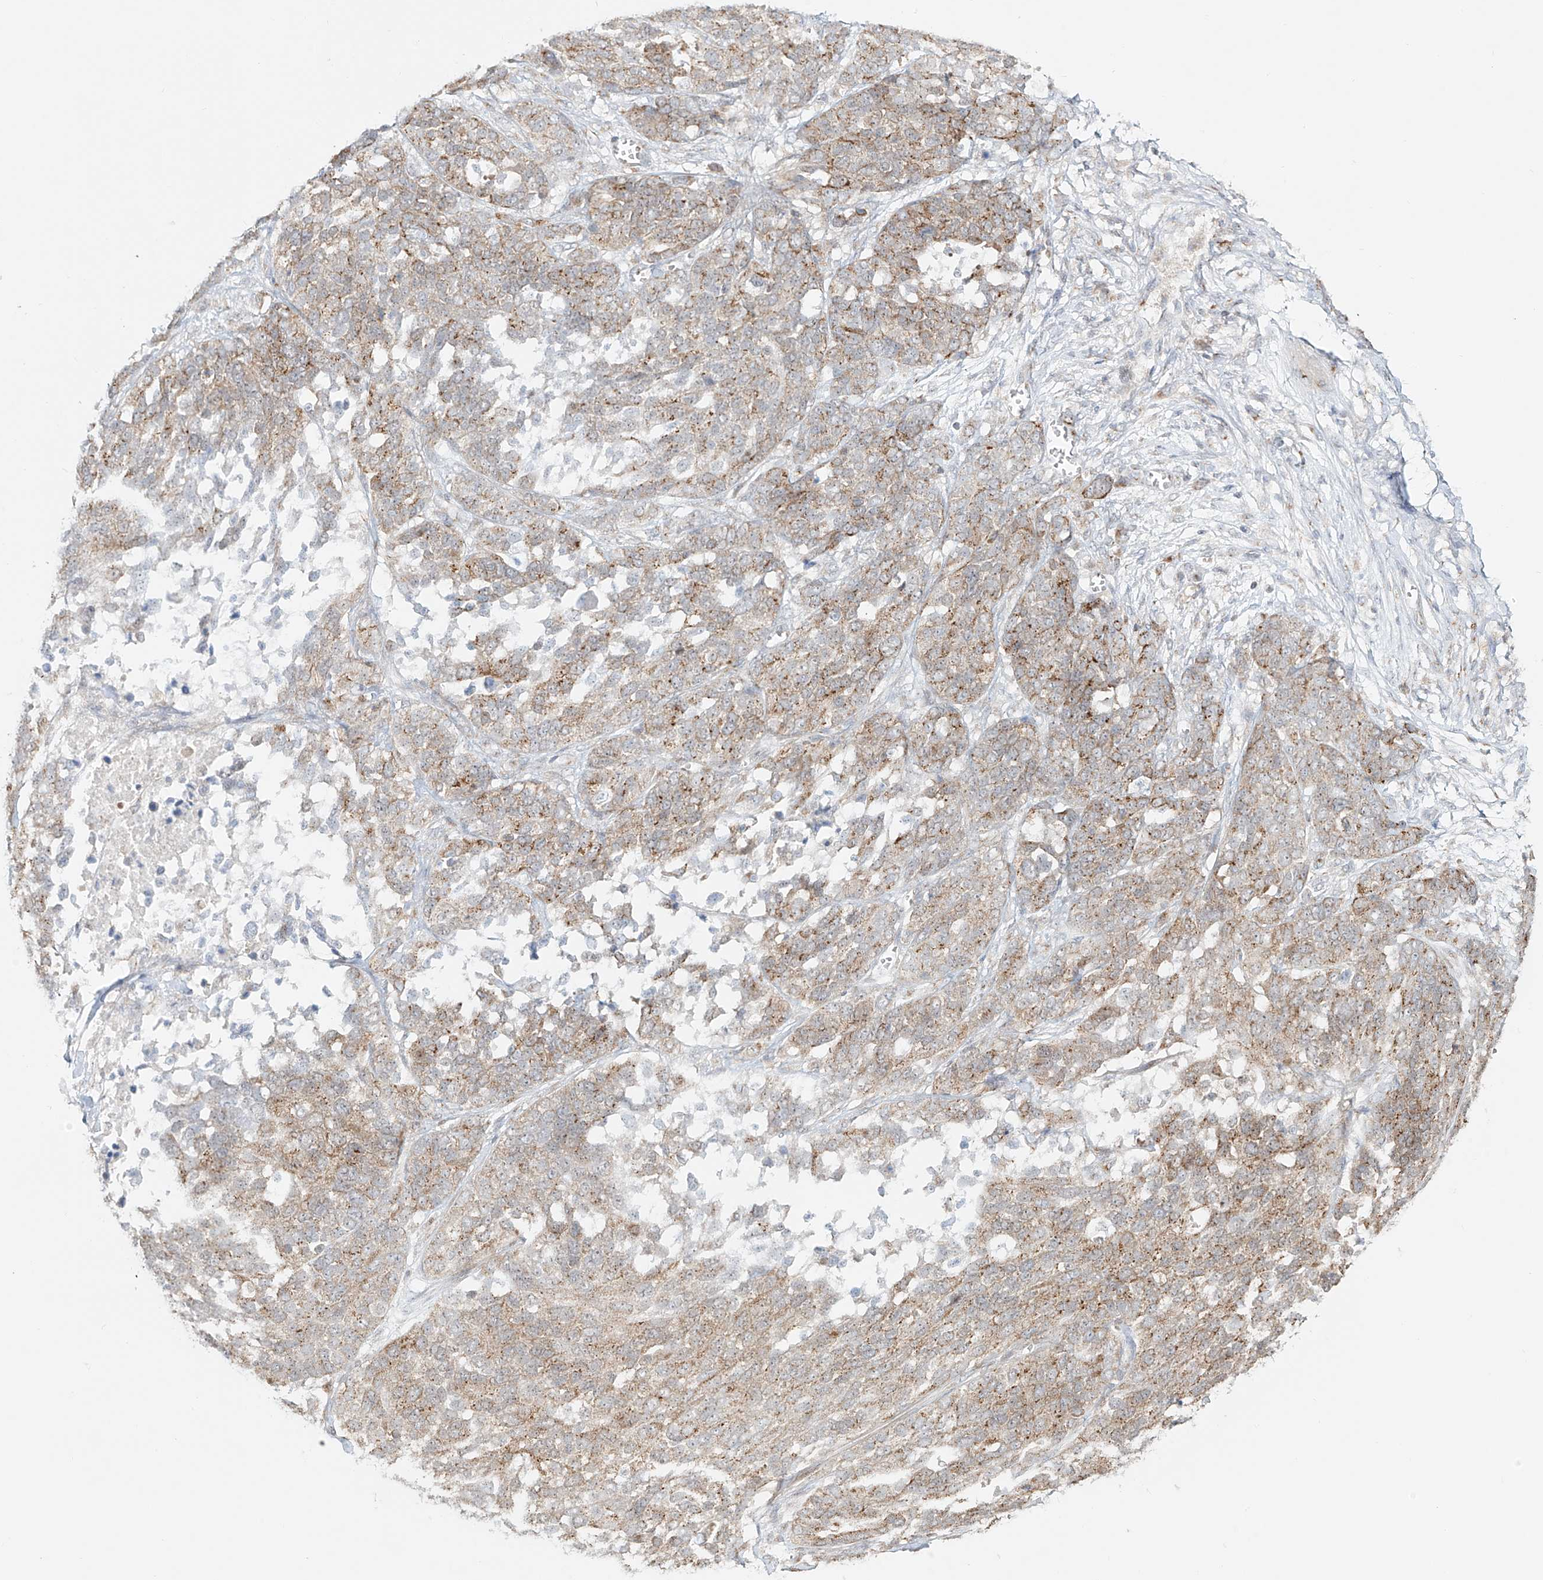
{"staining": {"intensity": "moderate", "quantity": ">75%", "location": "cytoplasmic/membranous"}, "tissue": "ovarian cancer", "cell_type": "Tumor cells", "image_type": "cancer", "snomed": [{"axis": "morphology", "description": "Cystadenocarcinoma, serous, NOS"}, {"axis": "topography", "description": "Ovary"}], "caption": "Serous cystadenocarcinoma (ovarian) was stained to show a protein in brown. There is medium levels of moderate cytoplasmic/membranous positivity in about >75% of tumor cells. Ihc stains the protein in brown and the nuclei are stained blue.", "gene": "BSDC1", "patient": {"sex": "female", "age": 44}}